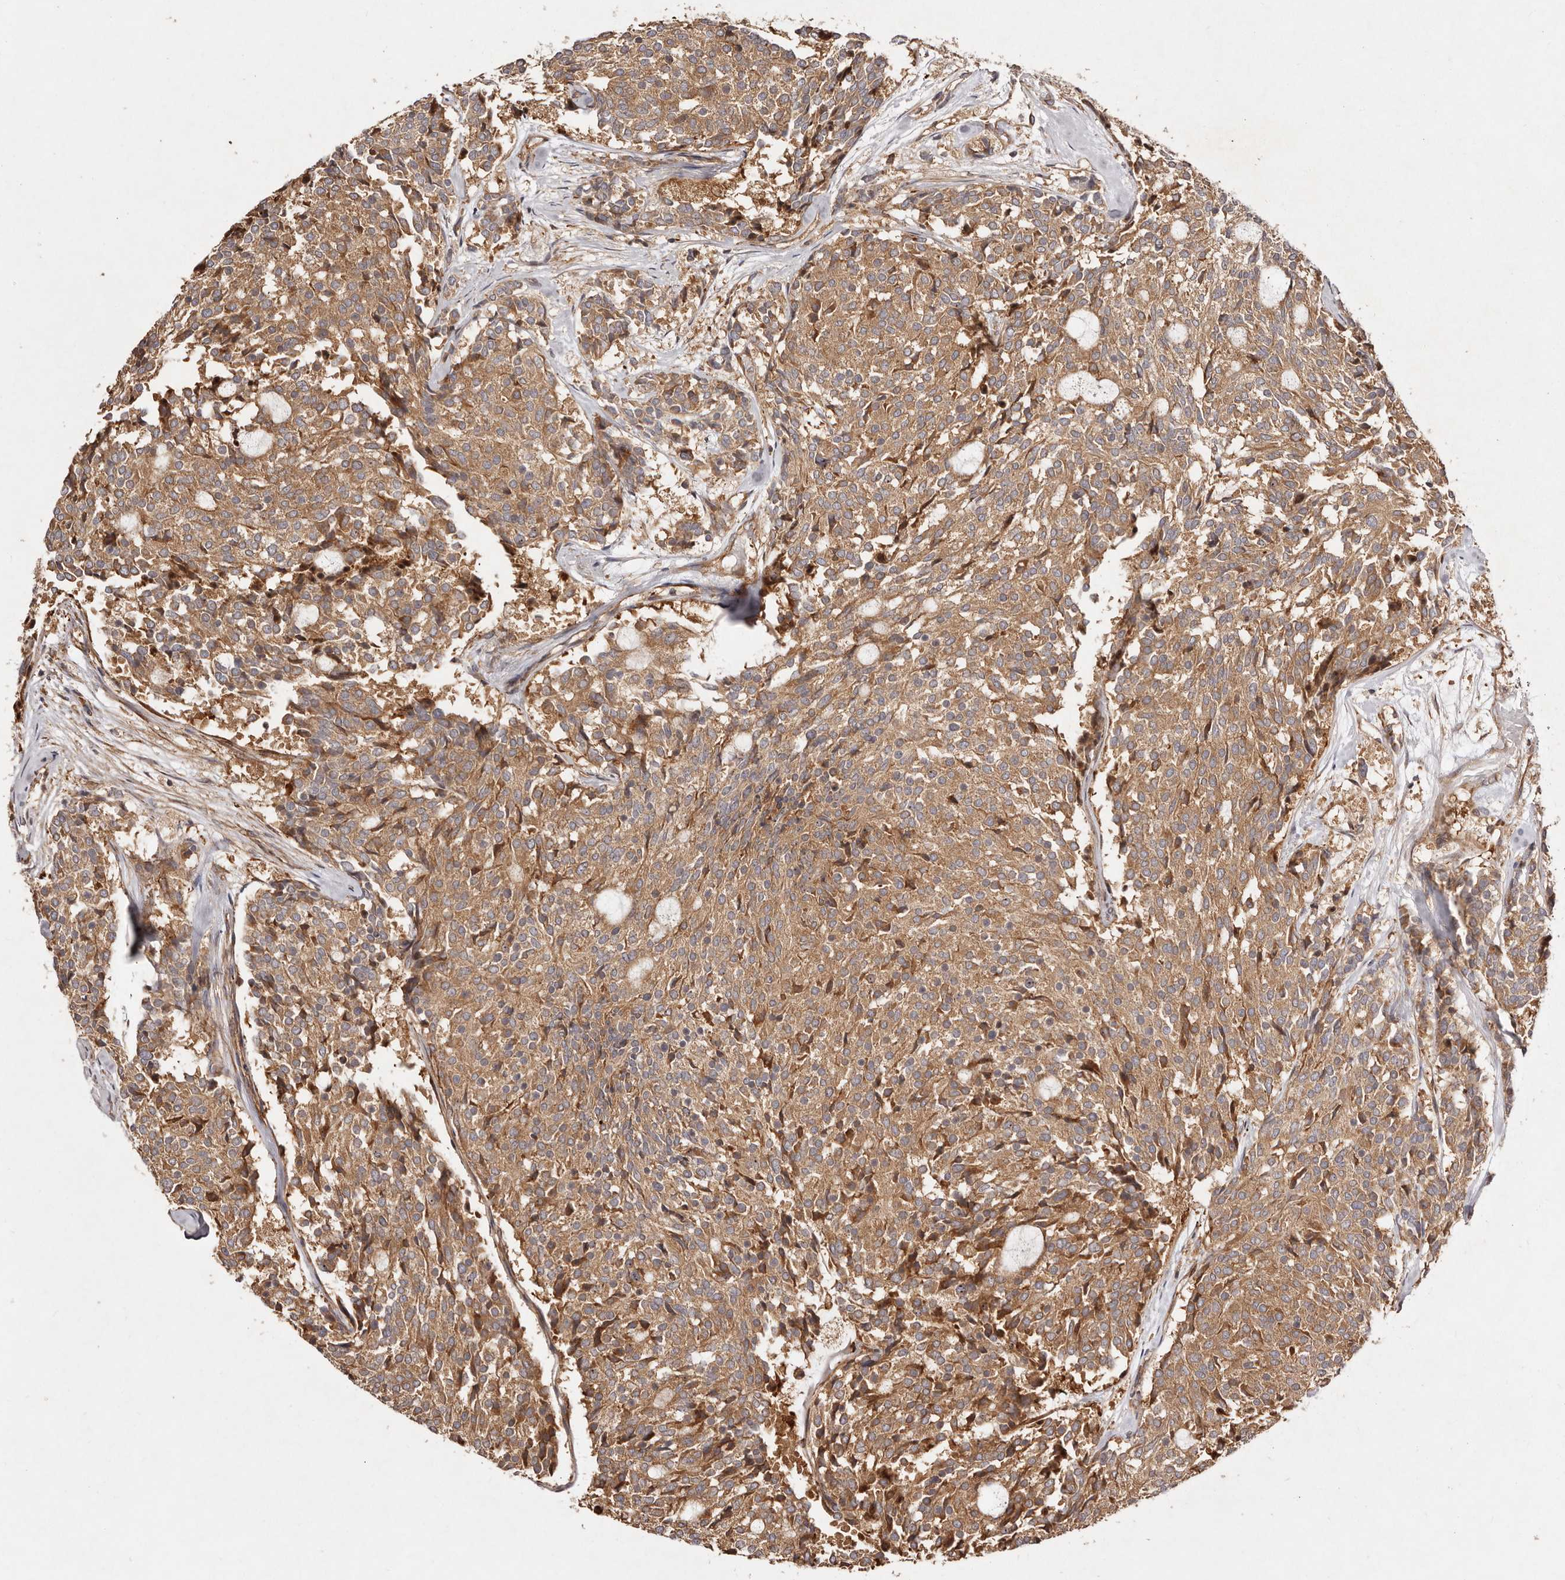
{"staining": {"intensity": "moderate", "quantity": ">75%", "location": "cytoplasmic/membranous"}, "tissue": "carcinoid", "cell_type": "Tumor cells", "image_type": "cancer", "snomed": [{"axis": "morphology", "description": "Carcinoid, malignant, NOS"}, {"axis": "topography", "description": "Pancreas"}], "caption": "IHC staining of carcinoid, which reveals medium levels of moderate cytoplasmic/membranous positivity in approximately >75% of tumor cells indicating moderate cytoplasmic/membranous protein positivity. The staining was performed using DAB (brown) for protein detection and nuclei were counterstained in hematoxylin (blue).", "gene": "RPS6", "patient": {"sex": "female", "age": 54}}